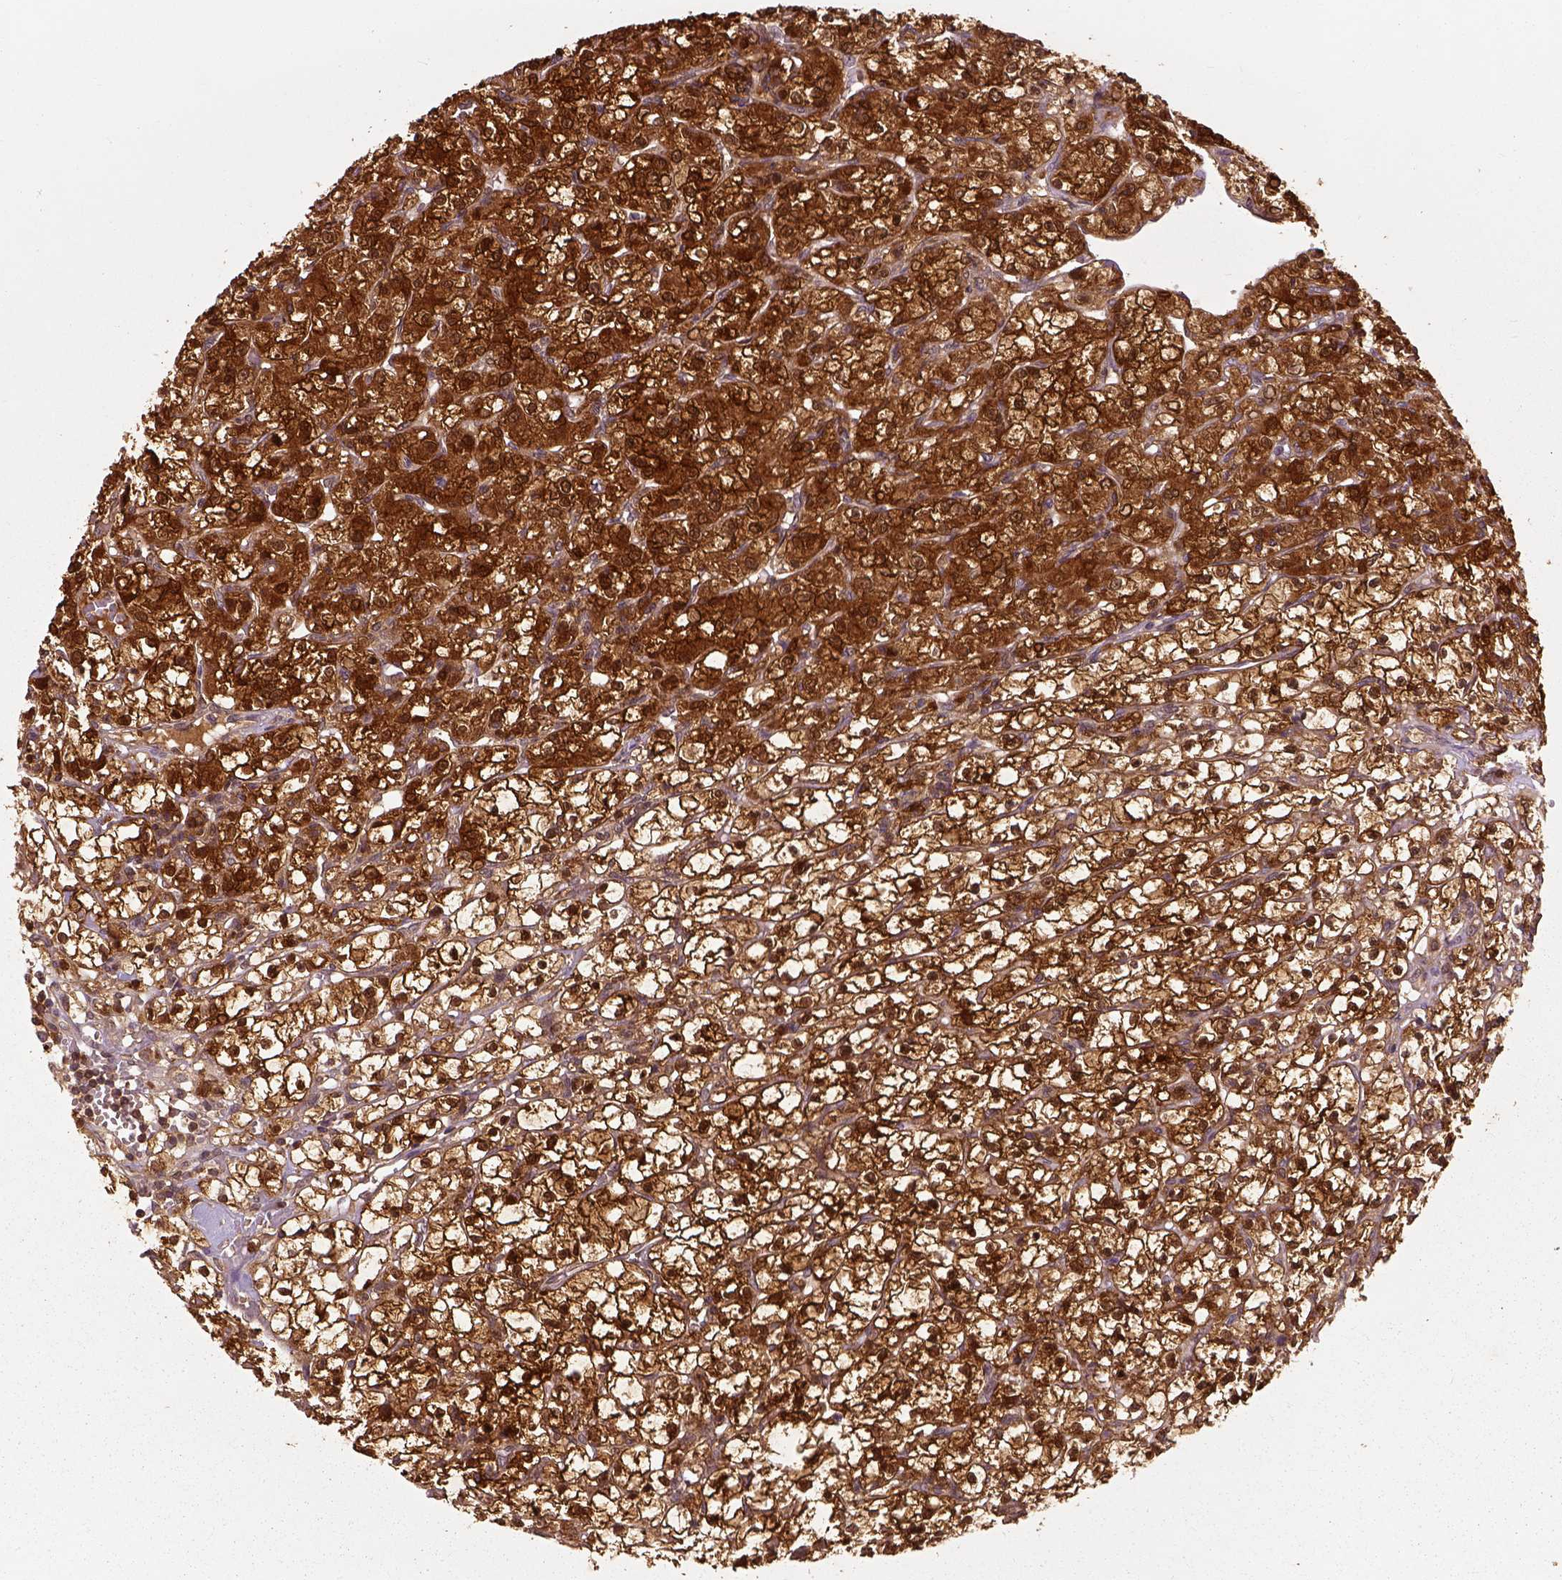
{"staining": {"intensity": "strong", "quantity": ">75%", "location": "cytoplasmic/membranous,nuclear"}, "tissue": "renal cancer", "cell_type": "Tumor cells", "image_type": "cancer", "snomed": [{"axis": "morphology", "description": "Adenocarcinoma, NOS"}, {"axis": "topography", "description": "Kidney"}], "caption": "High-power microscopy captured an IHC histopathology image of renal cancer (adenocarcinoma), revealing strong cytoplasmic/membranous and nuclear expression in approximately >75% of tumor cells.", "gene": "GPI", "patient": {"sex": "female", "age": 59}}